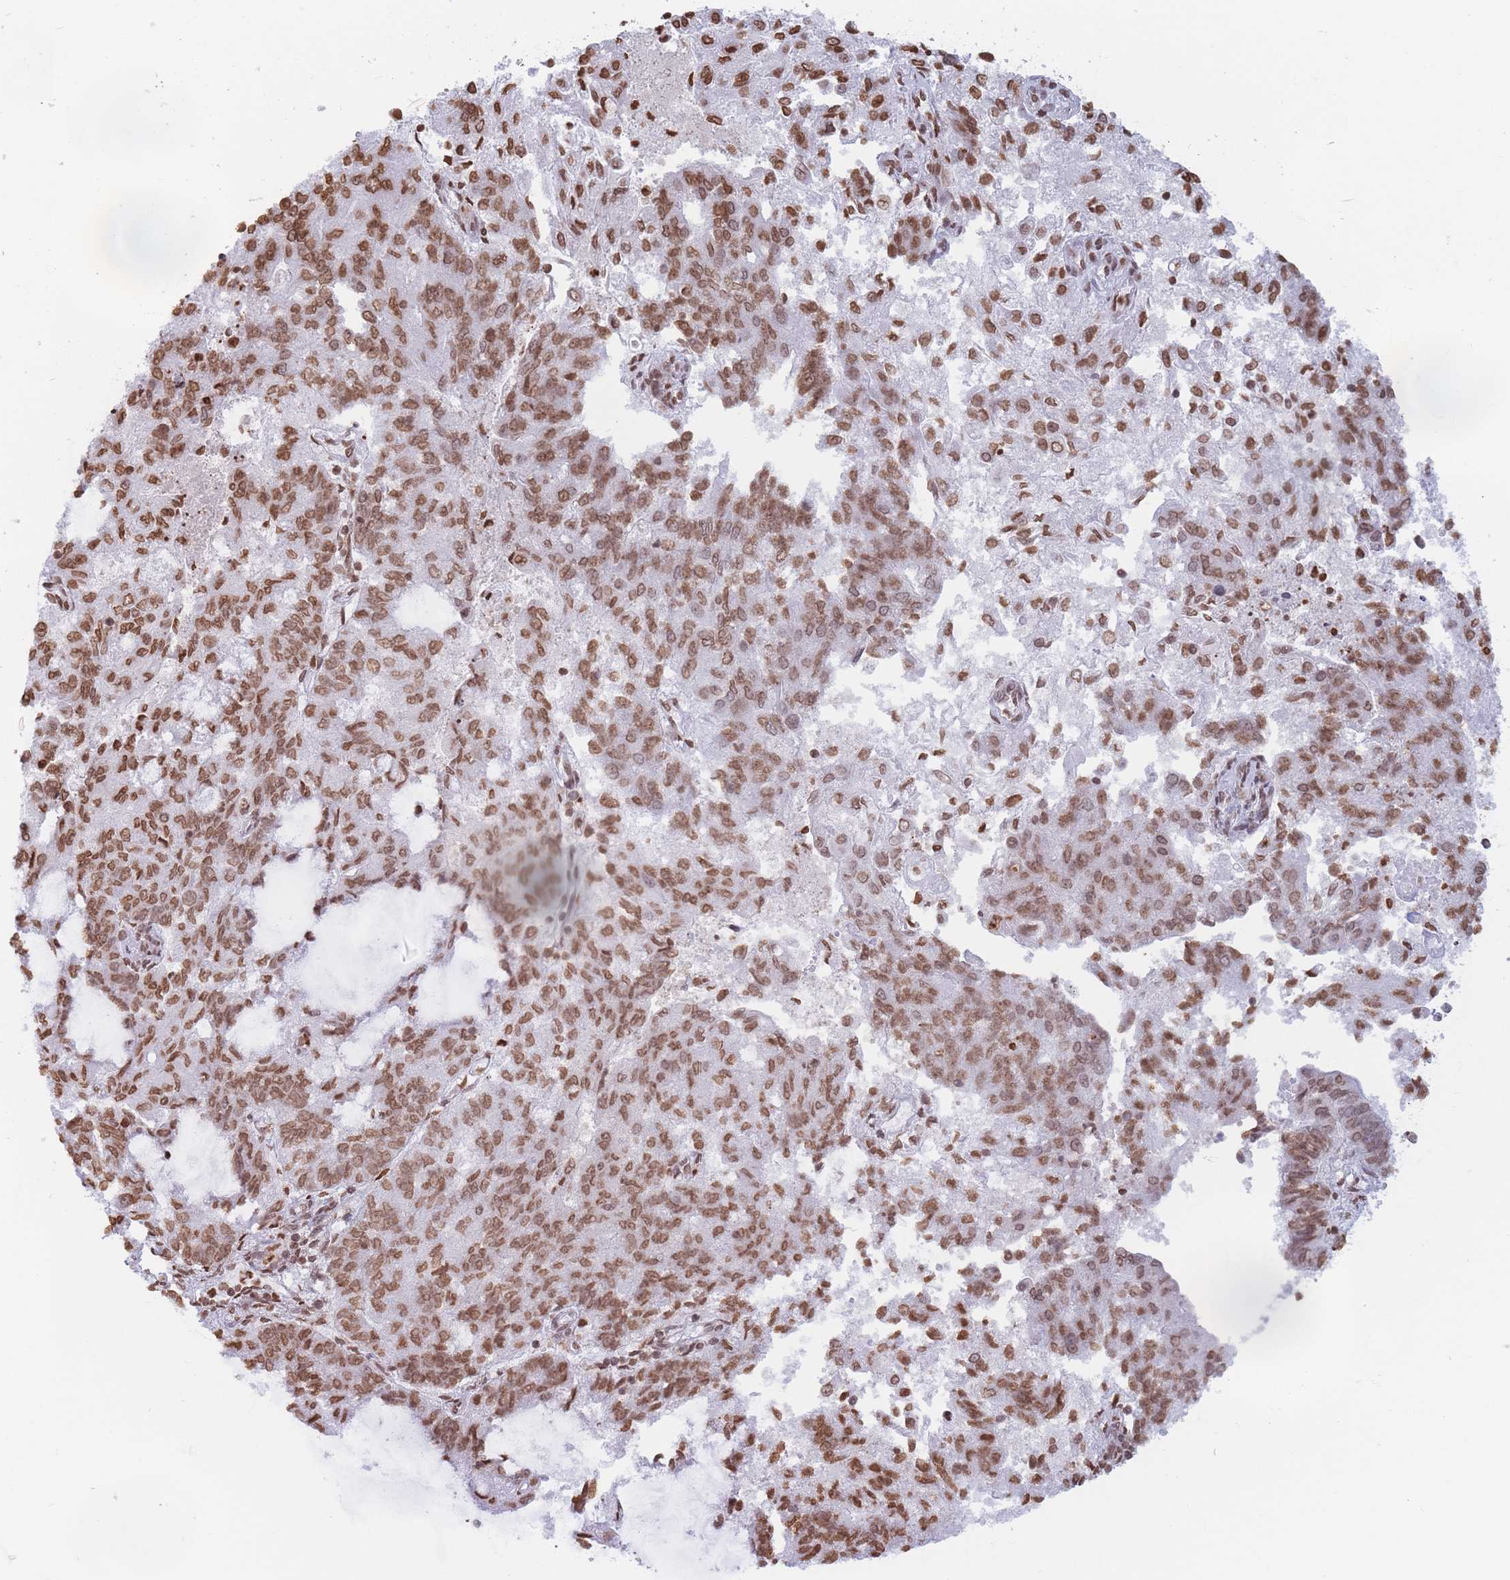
{"staining": {"intensity": "moderate", "quantity": ">75%", "location": "nuclear"}, "tissue": "endometrial cancer", "cell_type": "Tumor cells", "image_type": "cancer", "snomed": [{"axis": "morphology", "description": "Adenocarcinoma, NOS"}, {"axis": "topography", "description": "Endometrium"}], "caption": "This micrograph reveals IHC staining of human endometrial cancer (adenocarcinoma), with medium moderate nuclear positivity in approximately >75% of tumor cells.", "gene": "RYK", "patient": {"sex": "female", "age": 82}}